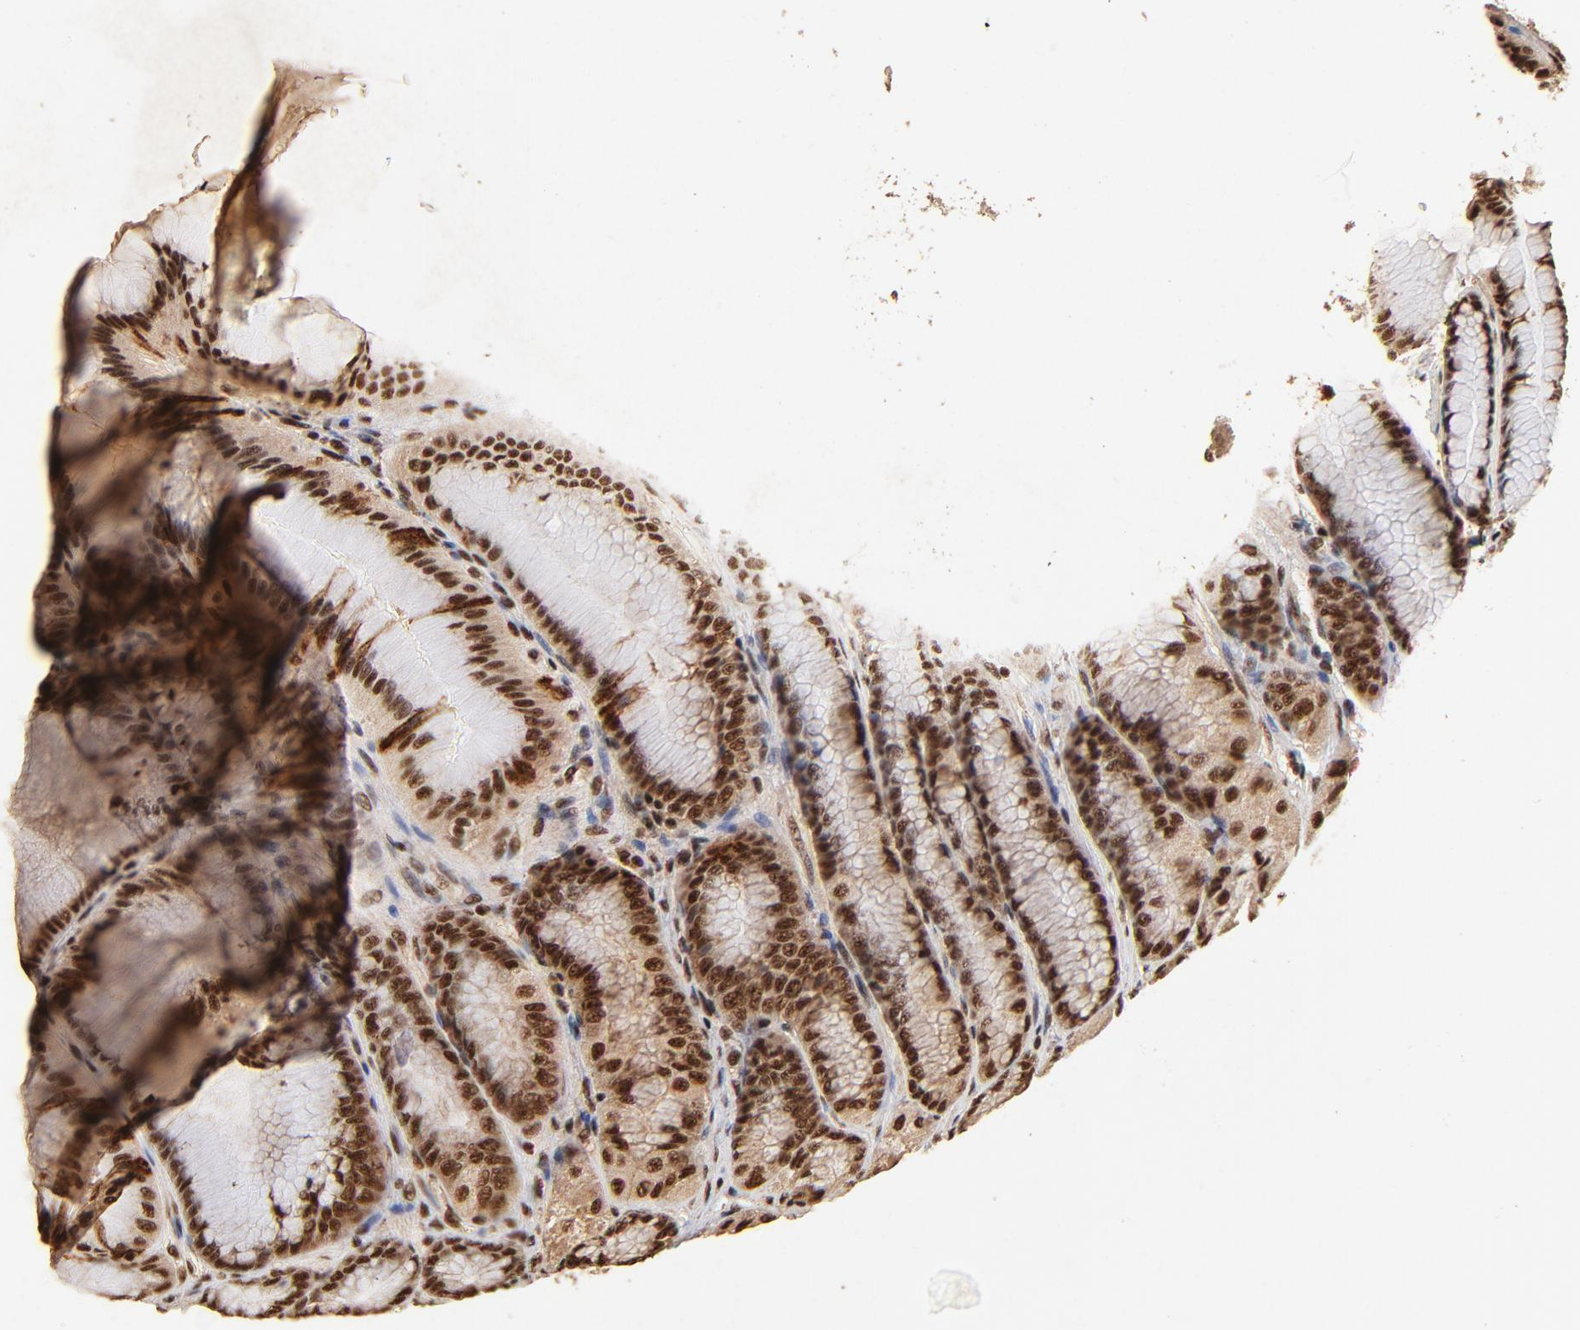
{"staining": {"intensity": "strong", "quantity": ">75%", "location": "nuclear"}, "tissue": "stomach", "cell_type": "Glandular cells", "image_type": "normal", "snomed": [{"axis": "morphology", "description": "Normal tissue, NOS"}, {"axis": "morphology", "description": "Adenocarcinoma, NOS"}, {"axis": "topography", "description": "Stomach"}, {"axis": "topography", "description": "Stomach, lower"}], "caption": "The immunohistochemical stain highlights strong nuclear staining in glandular cells of normal stomach.", "gene": "MED12", "patient": {"sex": "female", "age": 65}}